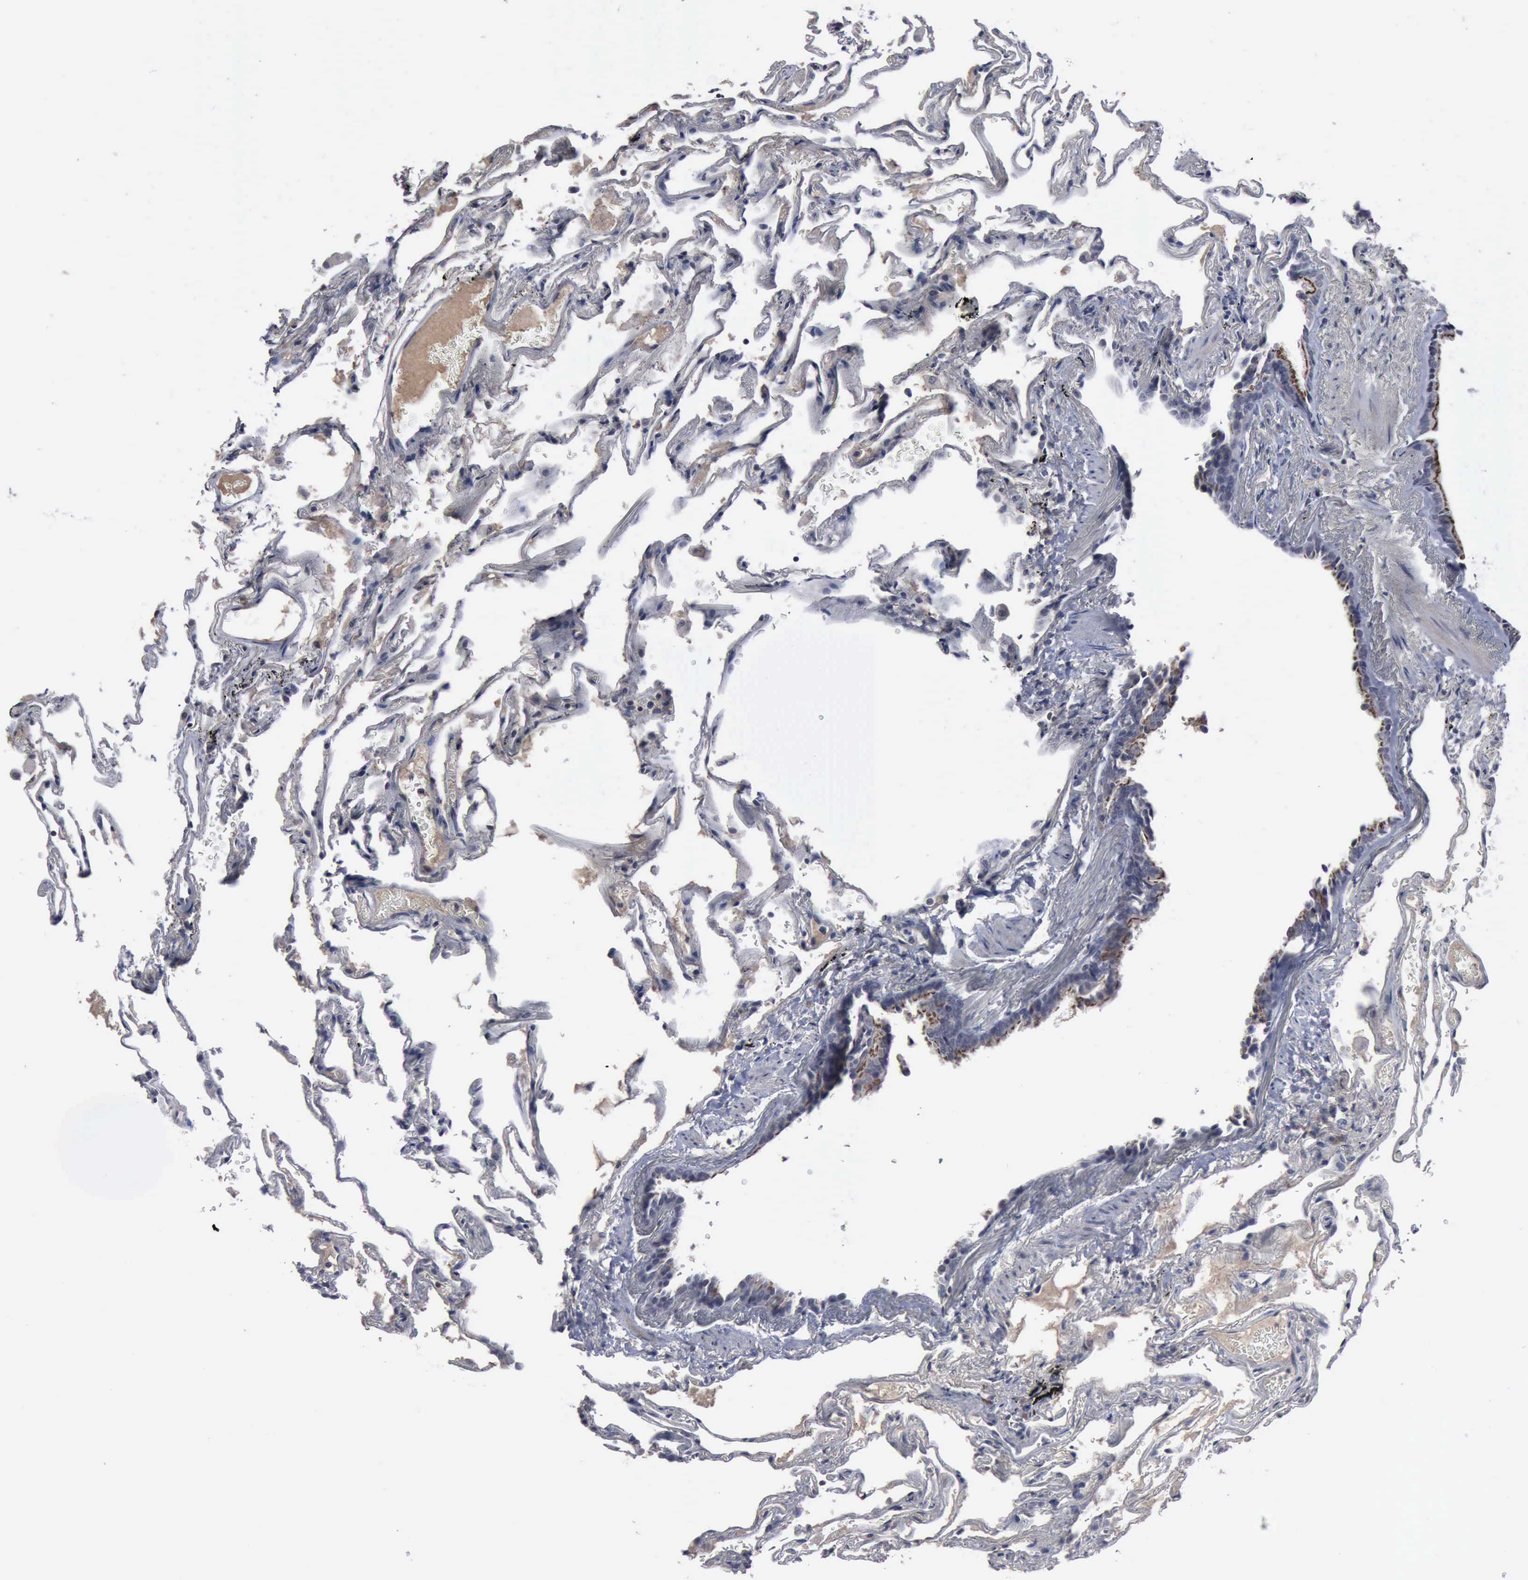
{"staining": {"intensity": "negative", "quantity": "none", "location": "none"}, "tissue": "lung", "cell_type": "Alveolar cells", "image_type": "normal", "snomed": [{"axis": "morphology", "description": "Normal tissue, NOS"}, {"axis": "morphology", "description": "Inflammation, NOS"}, {"axis": "topography", "description": "Lung"}], "caption": "Histopathology image shows no protein positivity in alveolar cells of unremarkable lung. (Immunohistochemistry (ihc), brightfield microscopy, high magnification).", "gene": "MYO18B", "patient": {"sex": "male", "age": 69}}